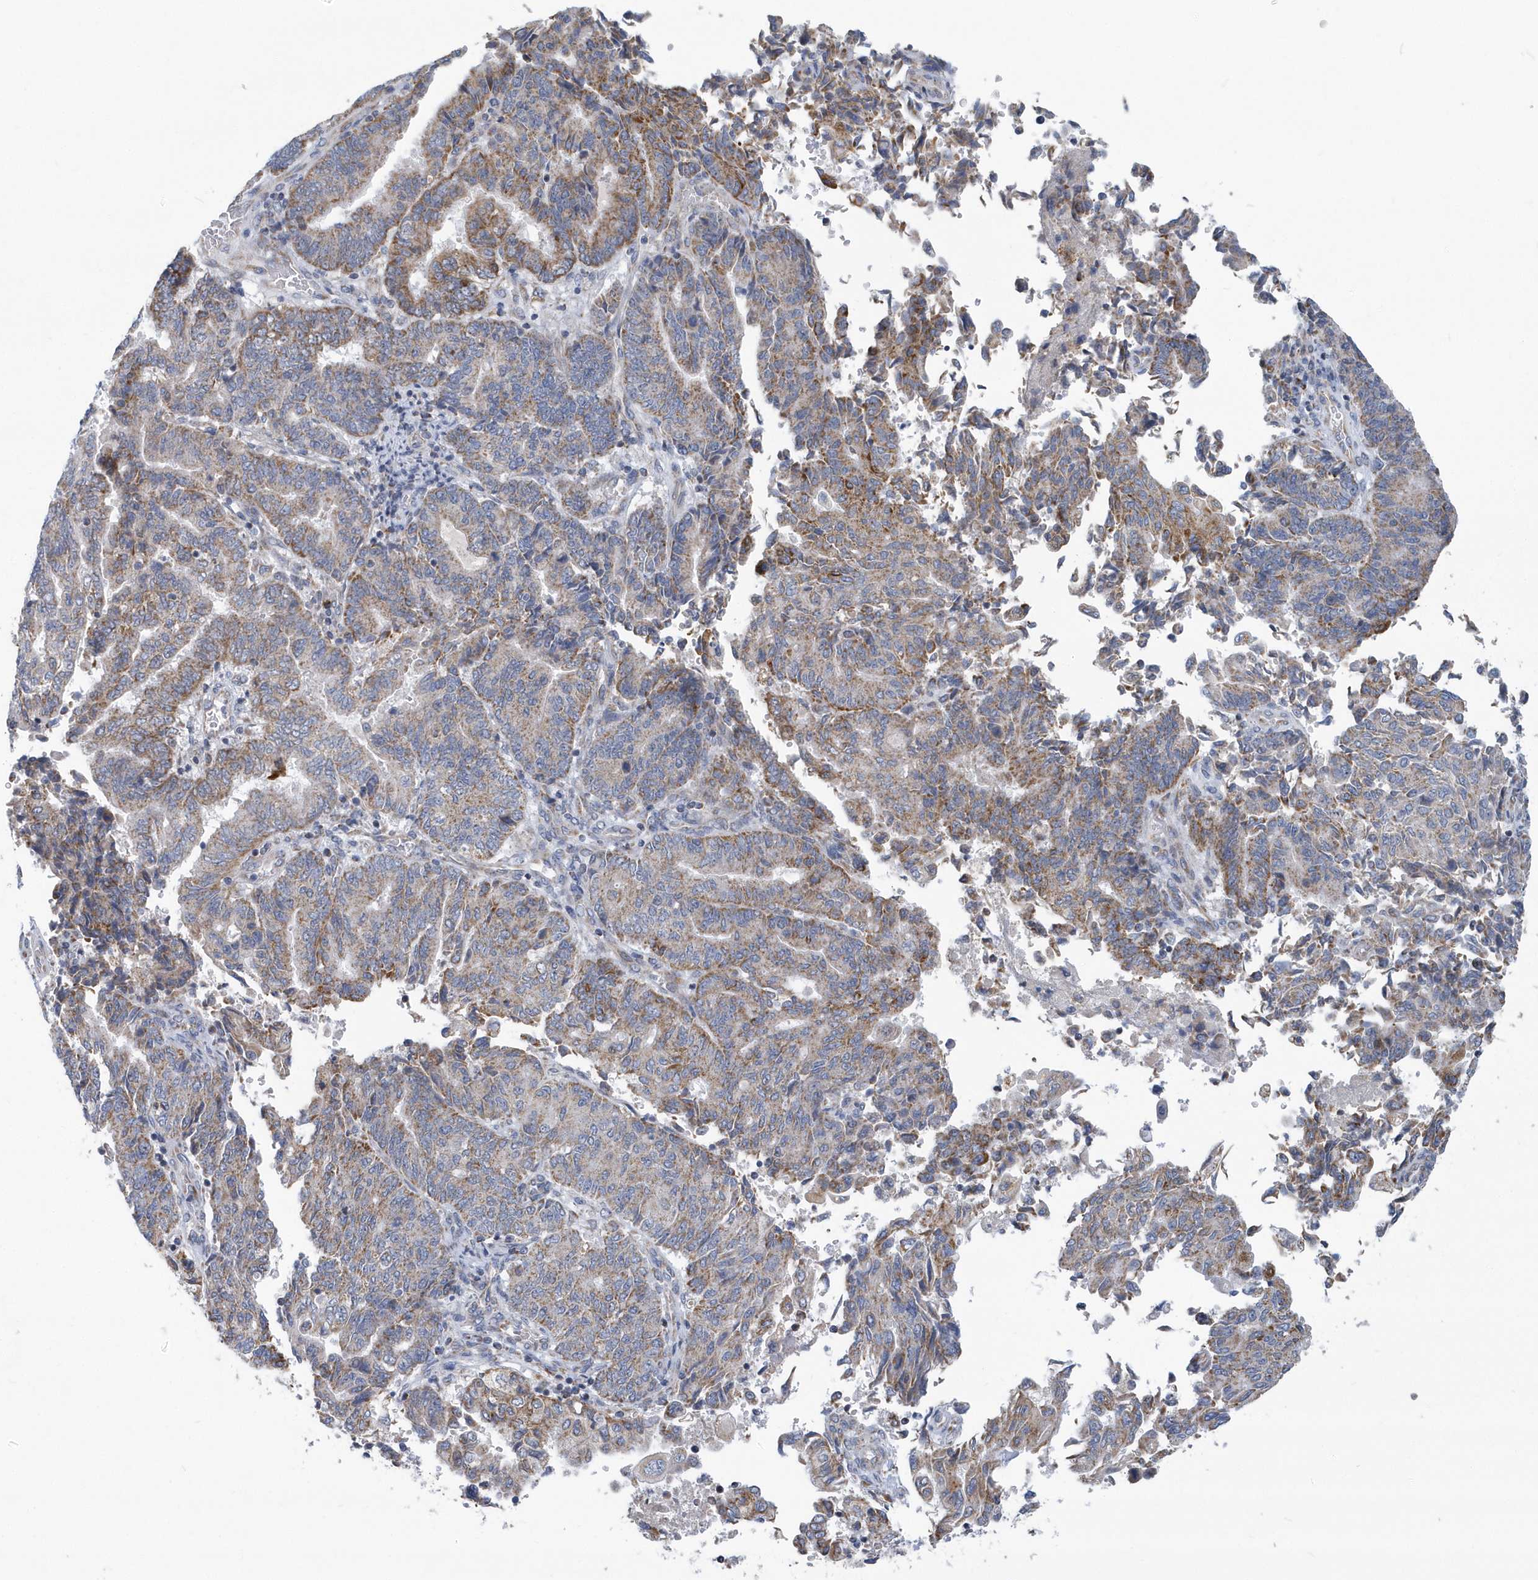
{"staining": {"intensity": "moderate", "quantity": ">75%", "location": "cytoplasmic/membranous"}, "tissue": "endometrial cancer", "cell_type": "Tumor cells", "image_type": "cancer", "snomed": [{"axis": "morphology", "description": "Adenocarcinoma, NOS"}, {"axis": "topography", "description": "Endometrium"}], "caption": "Immunohistochemistry (IHC) micrograph of human endometrial cancer stained for a protein (brown), which shows medium levels of moderate cytoplasmic/membranous expression in about >75% of tumor cells.", "gene": "VWA5B2", "patient": {"sex": "female", "age": 80}}